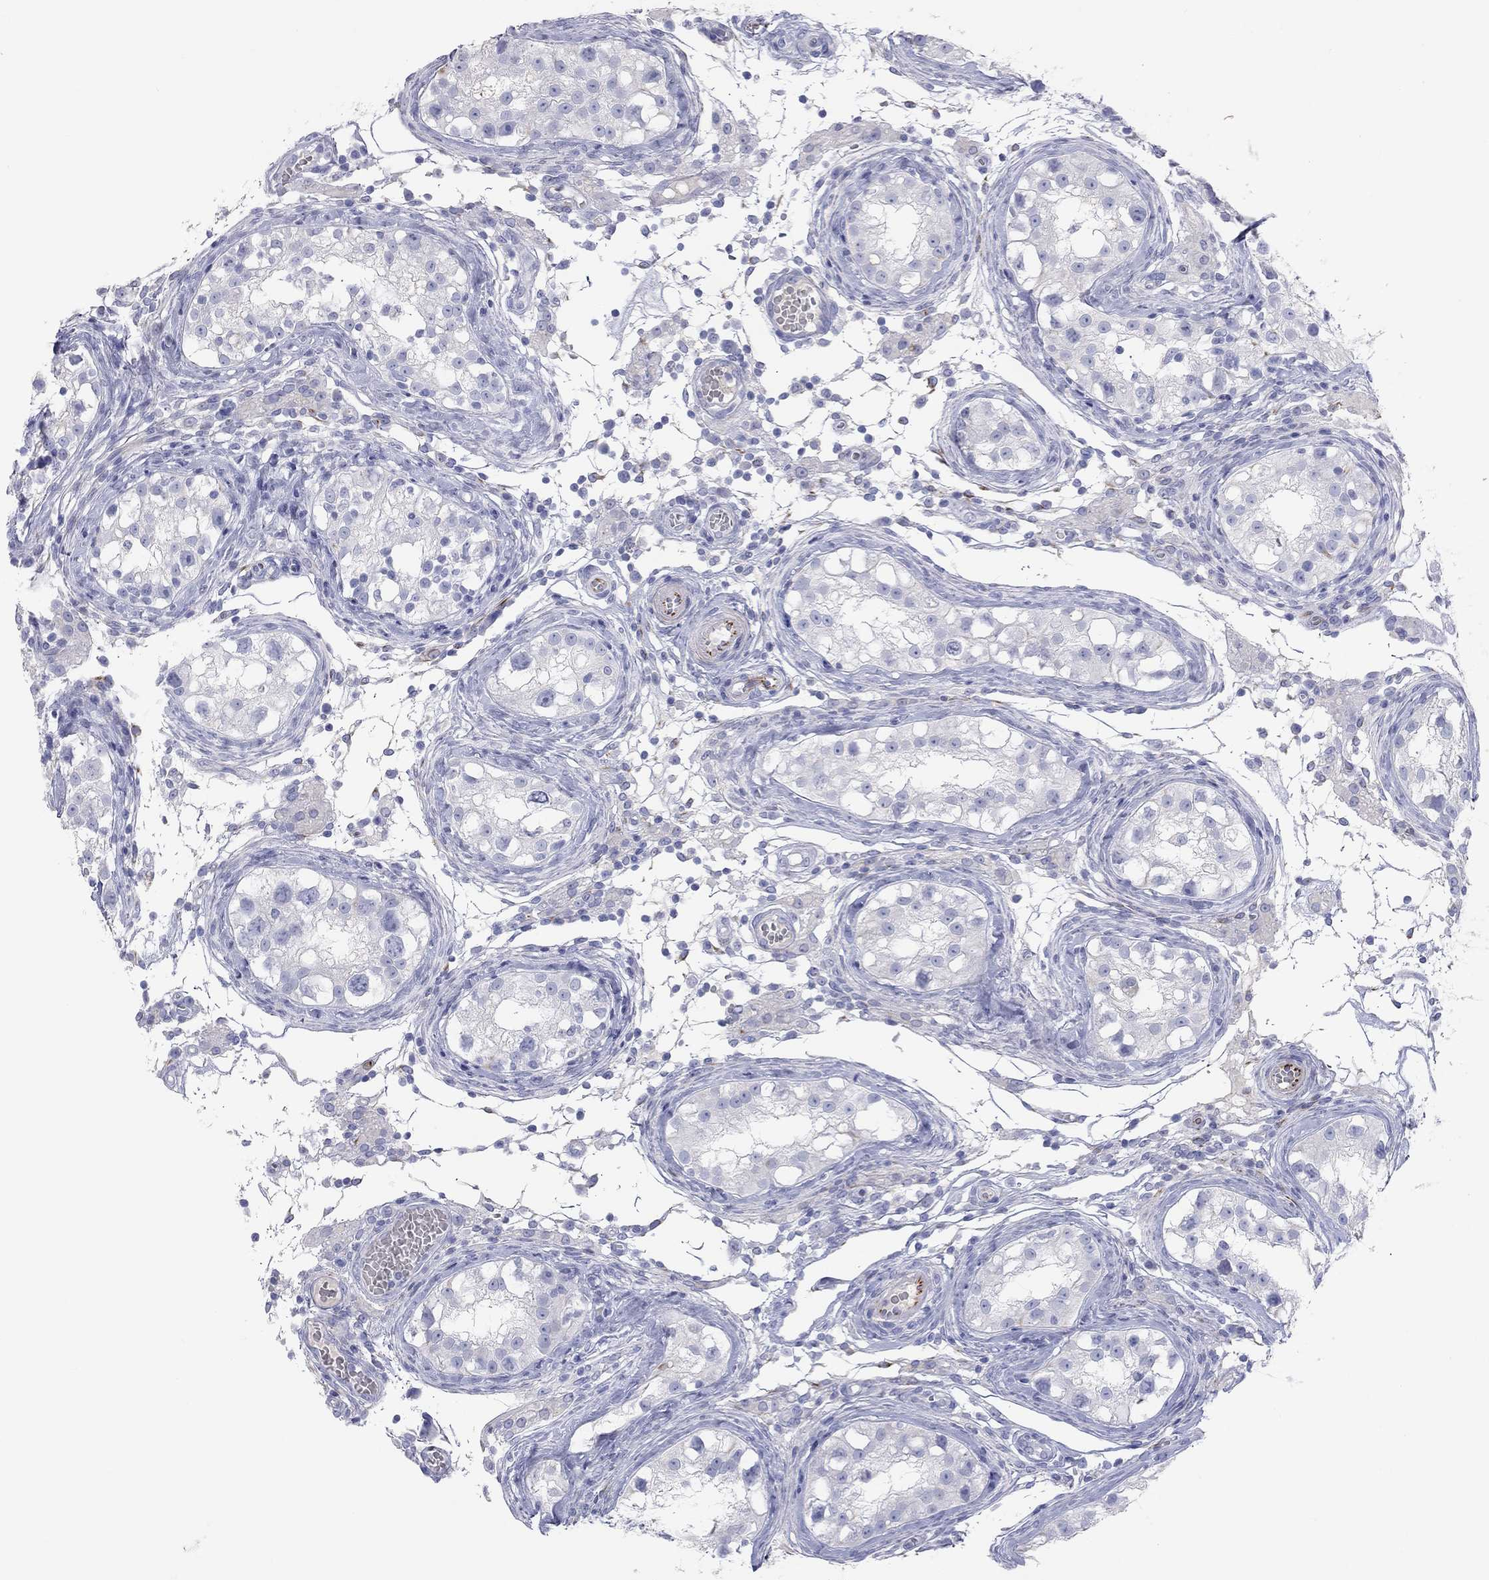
{"staining": {"intensity": "negative", "quantity": "none", "location": "none"}, "tissue": "testis cancer", "cell_type": "Tumor cells", "image_type": "cancer", "snomed": [{"axis": "morphology", "description": "Carcinoma, Embryonal, NOS"}, {"axis": "topography", "description": "Testis"}], "caption": "Embryonal carcinoma (testis) stained for a protein using immunohistochemistry reveals no positivity tumor cells.", "gene": "PCDHGC5", "patient": {"sex": "male", "age": 23}}